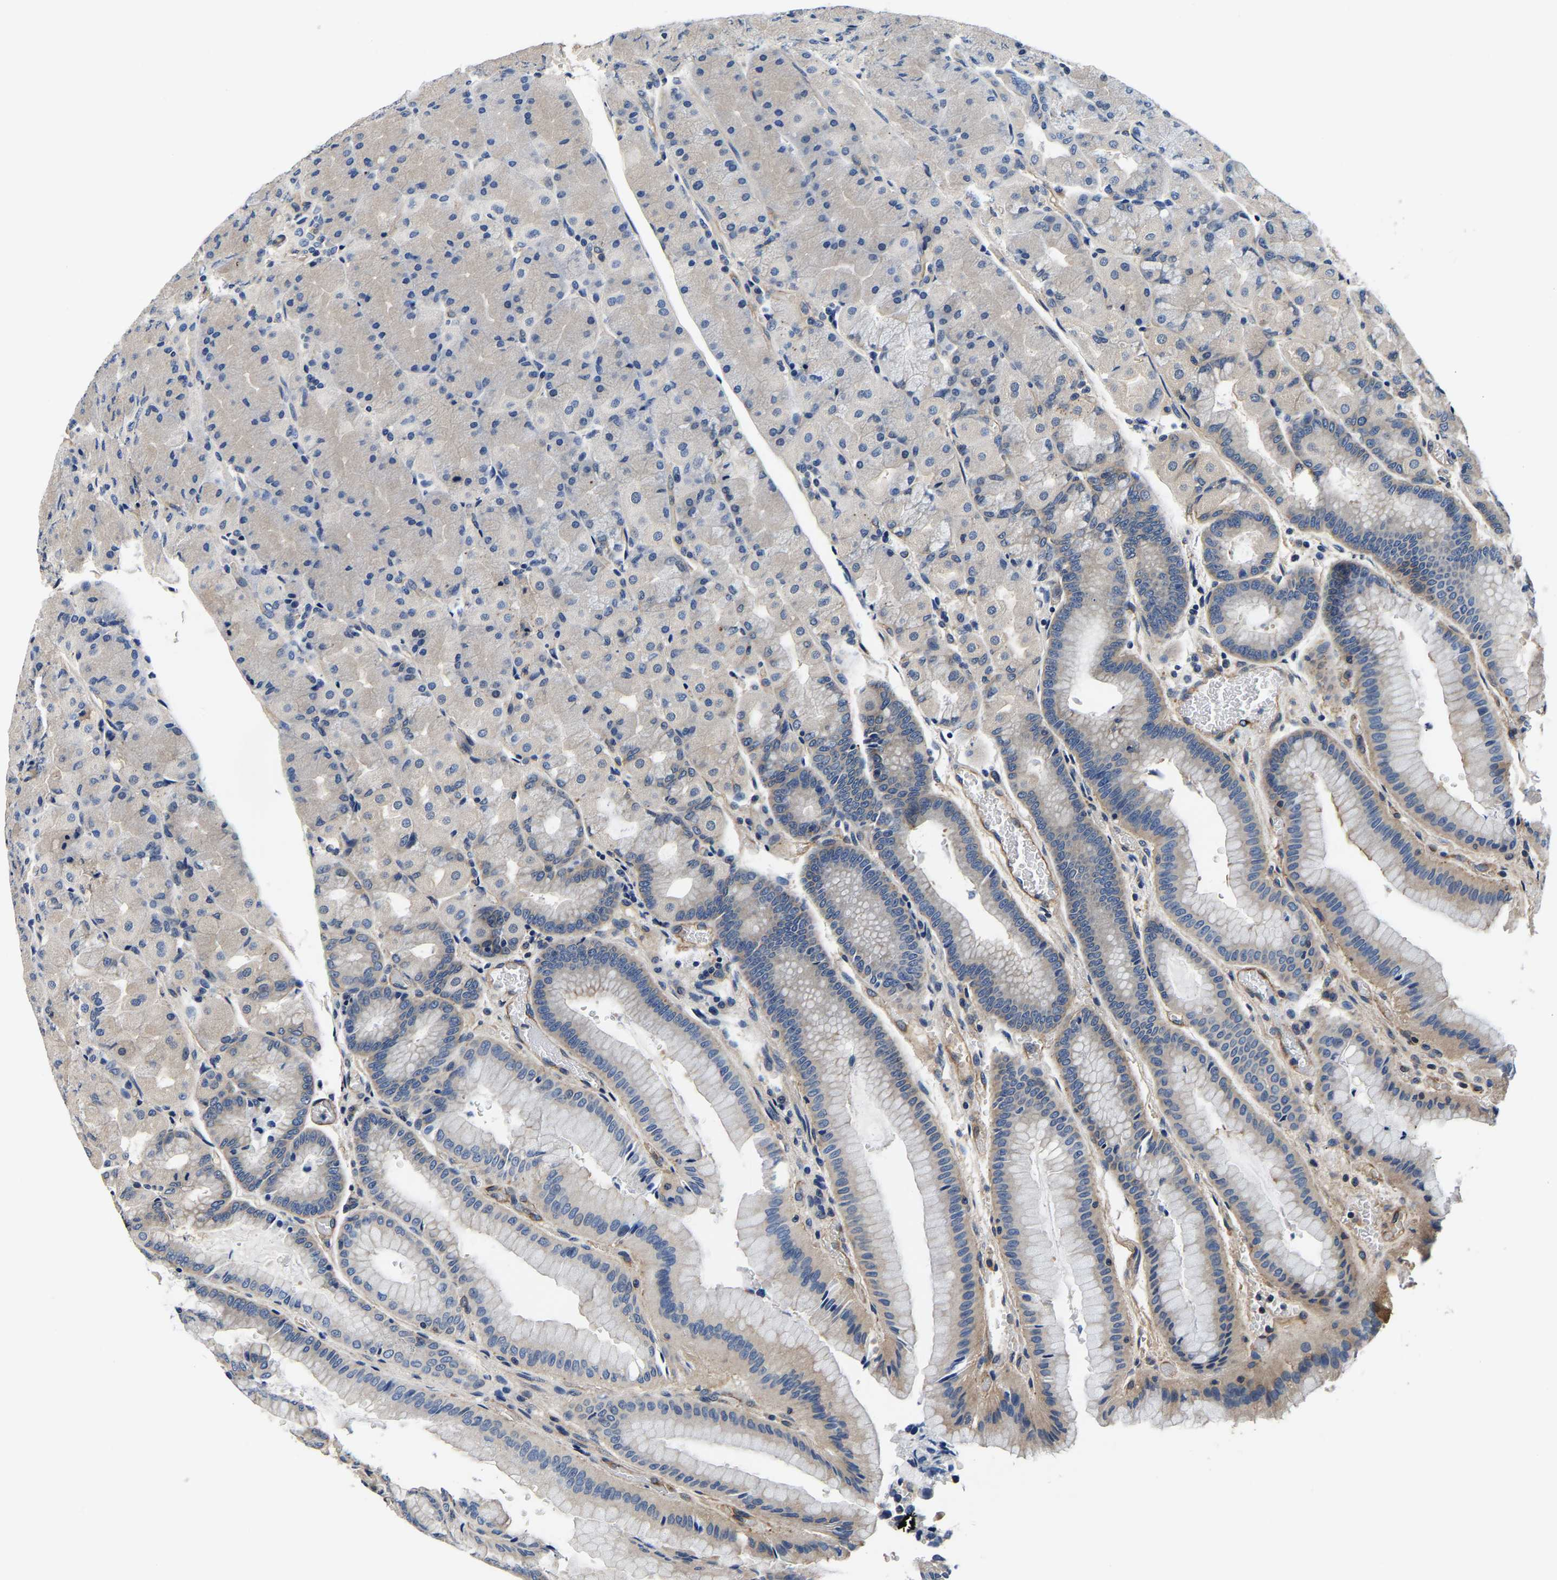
{"staining": {"intensity": "weak", "quantity": "<25%", "location": "cytoplasmic/membranous"}, "tissue": "stomach", "cell_type": "Glandular cells", "image_type": "normal", "snomed": [{"axis": "morphology", "description": "Normal tissue, NOS"}, {"axis": "morphology", "description": "Carcinoid, malignant, NOS"}, {"axis": "topography", "description": "Stomach, upper"}], "caption": "Micrograph shows no protein positivity in glandular cells of unremarkable stomach.", "gene": "SH3GLB1", "patient": {"sex": "male", "age": 39}}